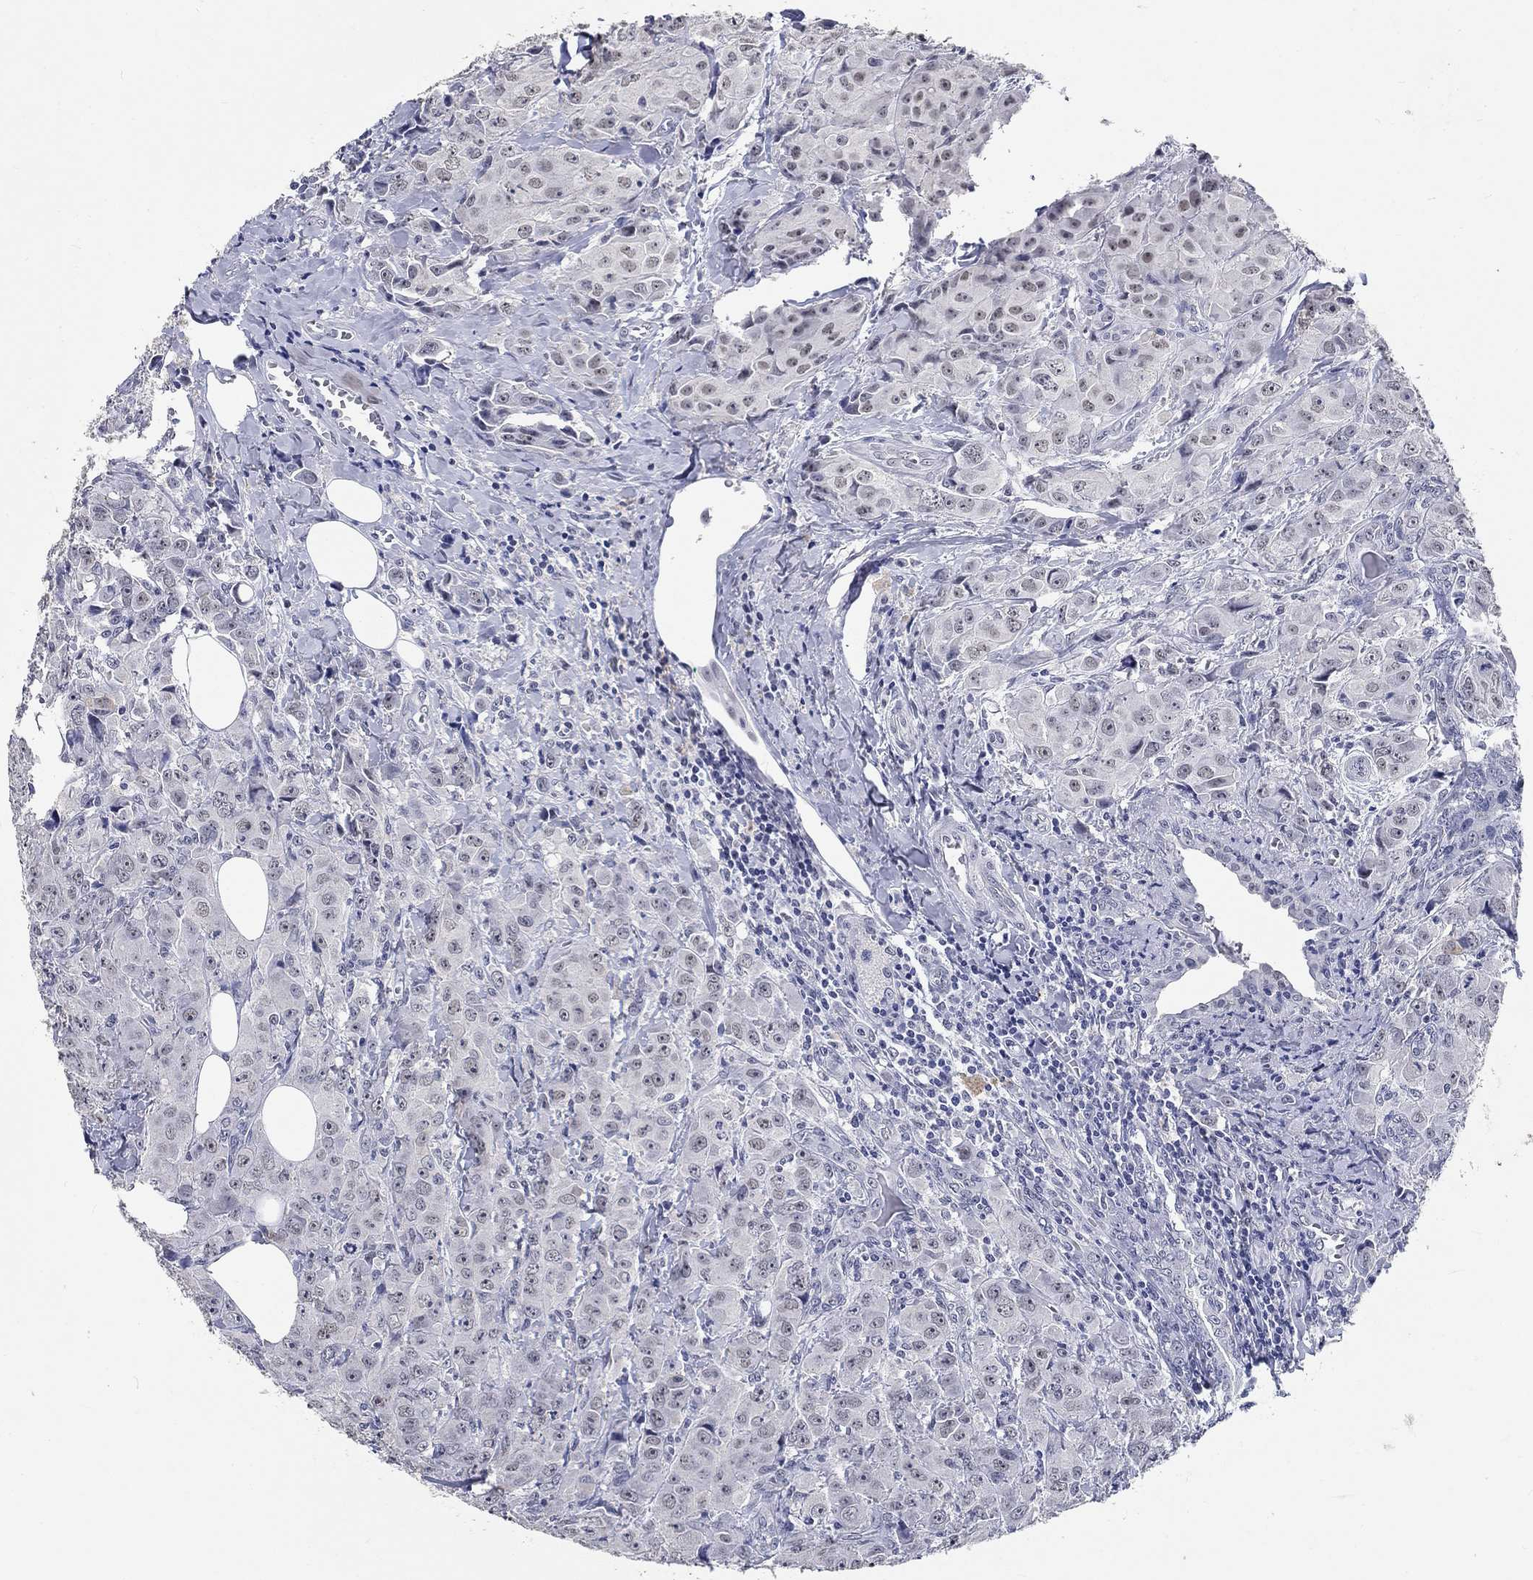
{"staining": {"intensity": "negative", "quantity": "none", "location": "none"}, "tissue": "breast cancer", "cell_type": "Tumor cells", "image_type": "cancer", "snomed": [{"axis": "morphology", "description": "Duct carcinoma"}, {"axis": "topography", "description": "Breast"}], "caption": "This is an IHC photomicrograph of breast cancer (intraductal carcinoma). There is no staining in tumor cells.", "gene": "GRIN1", "patient": {"sex": "female", "age": 43}}